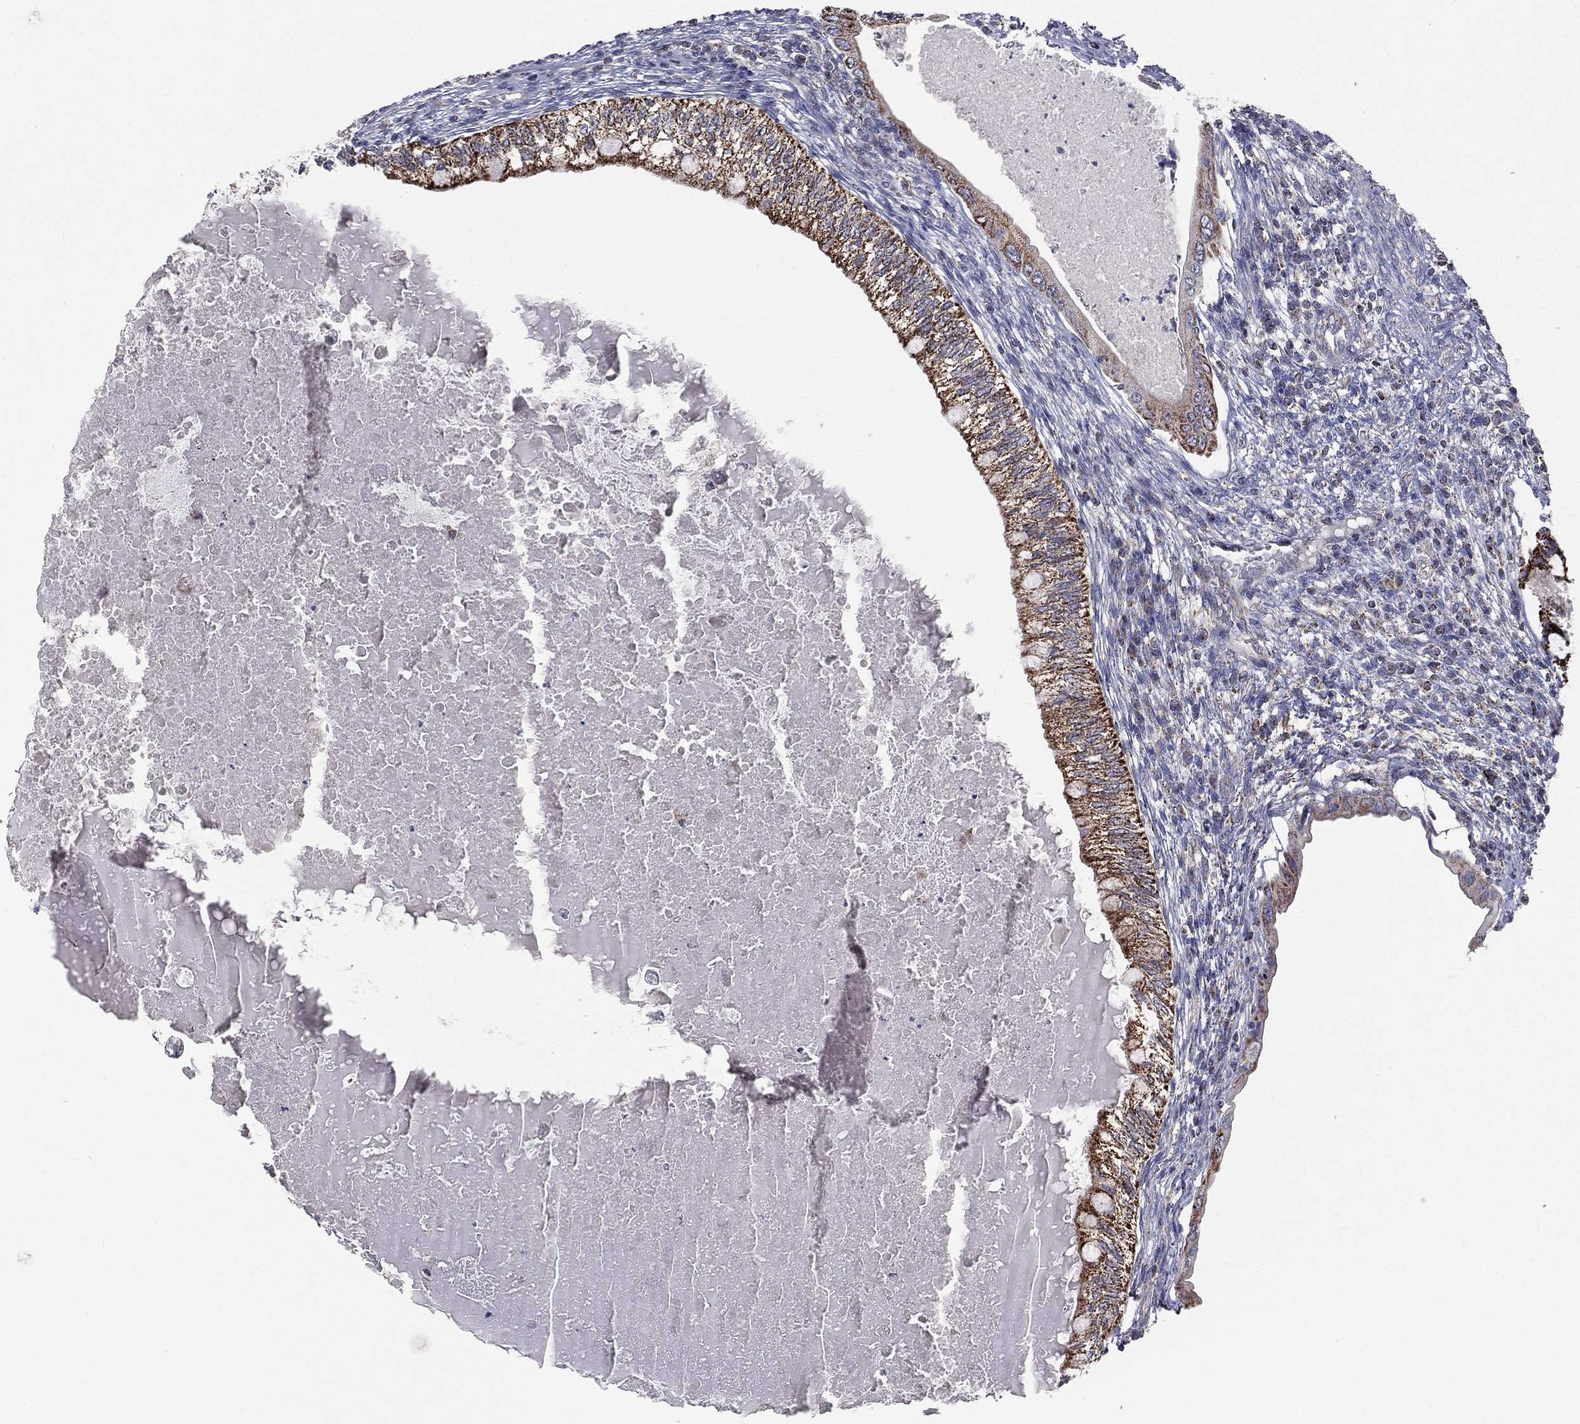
{"staining": {"intensity": "moderate", "quantity": "<25%", "location": "cytoplasmic/membranous"}, "tissue": "testis cancer", "cell_type": "Tumor cells", "image_type": "cancer", "snomed": [{"axis": "morphology", "description": "Seminoma, NOS"}, {"axis": "morphology", "description": "Carcinoma, Embryonal, NOS"}, {"axis": "topography", "description": "Testis"}], "caption": "Protein analysis of embryonal carcinoma (testis) tissue shows moderate cytoplasmic/membranous staining in approximately <25% of tumor cells. The staining was performed using DAB to visualize the protein expression in brown, while the nuclei were stained in blue with hematoxylin (Magnification: 20x).", "gene": "HADH", "patient": {"sex": "male", "age": 41}}